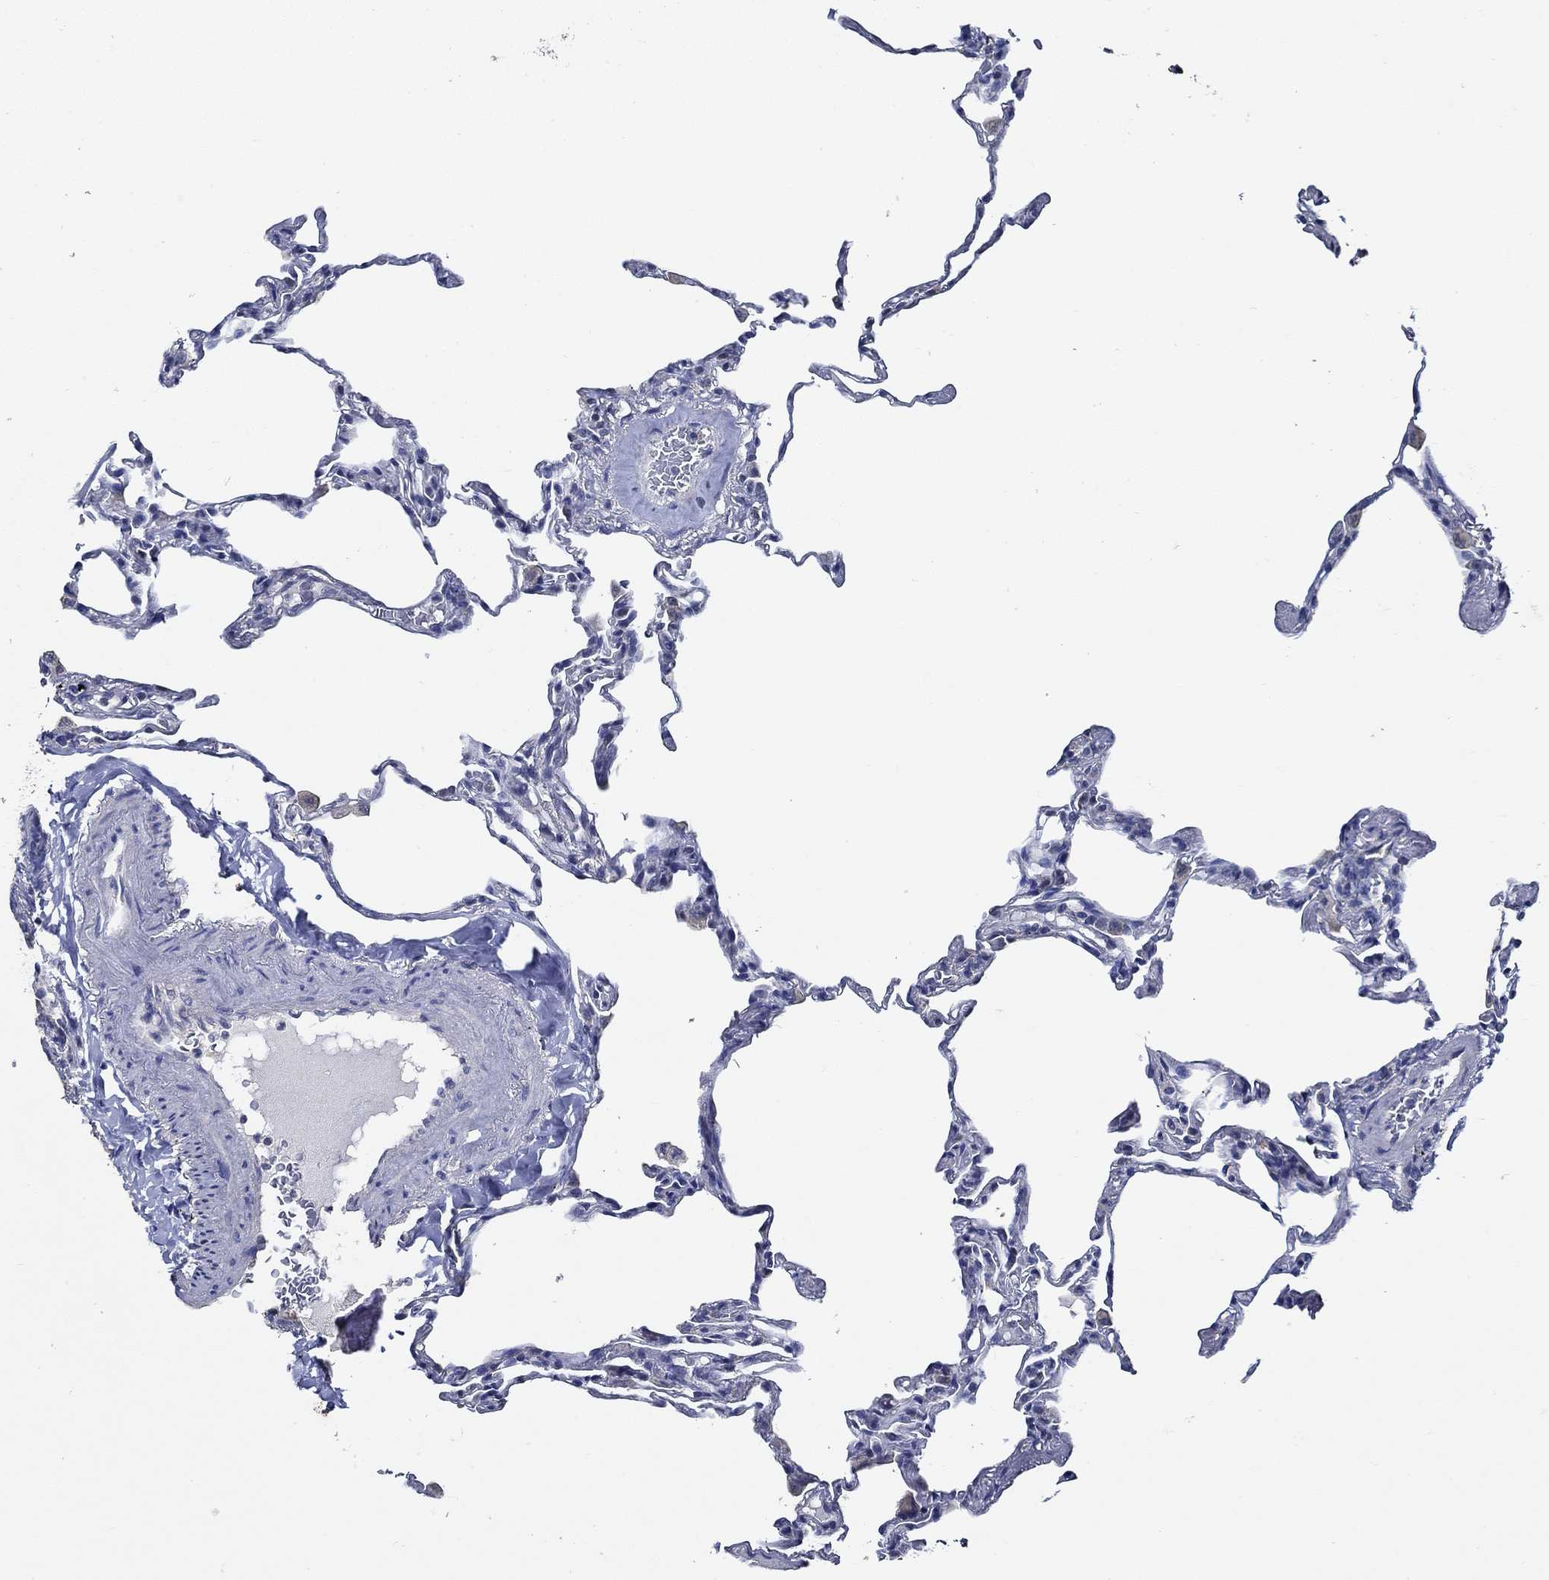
{"staining": {"intensity": "negative", "quantity": "none", "location": "none"}, "tissue": "lung", "cell_type": "Alveolar cells", "image_type": "normal", "snomed": [{"axis": "morphology", "description": "Normal tissue, NOS"}, {"axis": "topography", "description": "Lung"}], "caption": "IHC micrograph of normal lung stained for a protein (brown), which exhibits no expression in alveolar cells.", "gene": "DOCK3", "patient": {"sex": "female", "age": 57}}